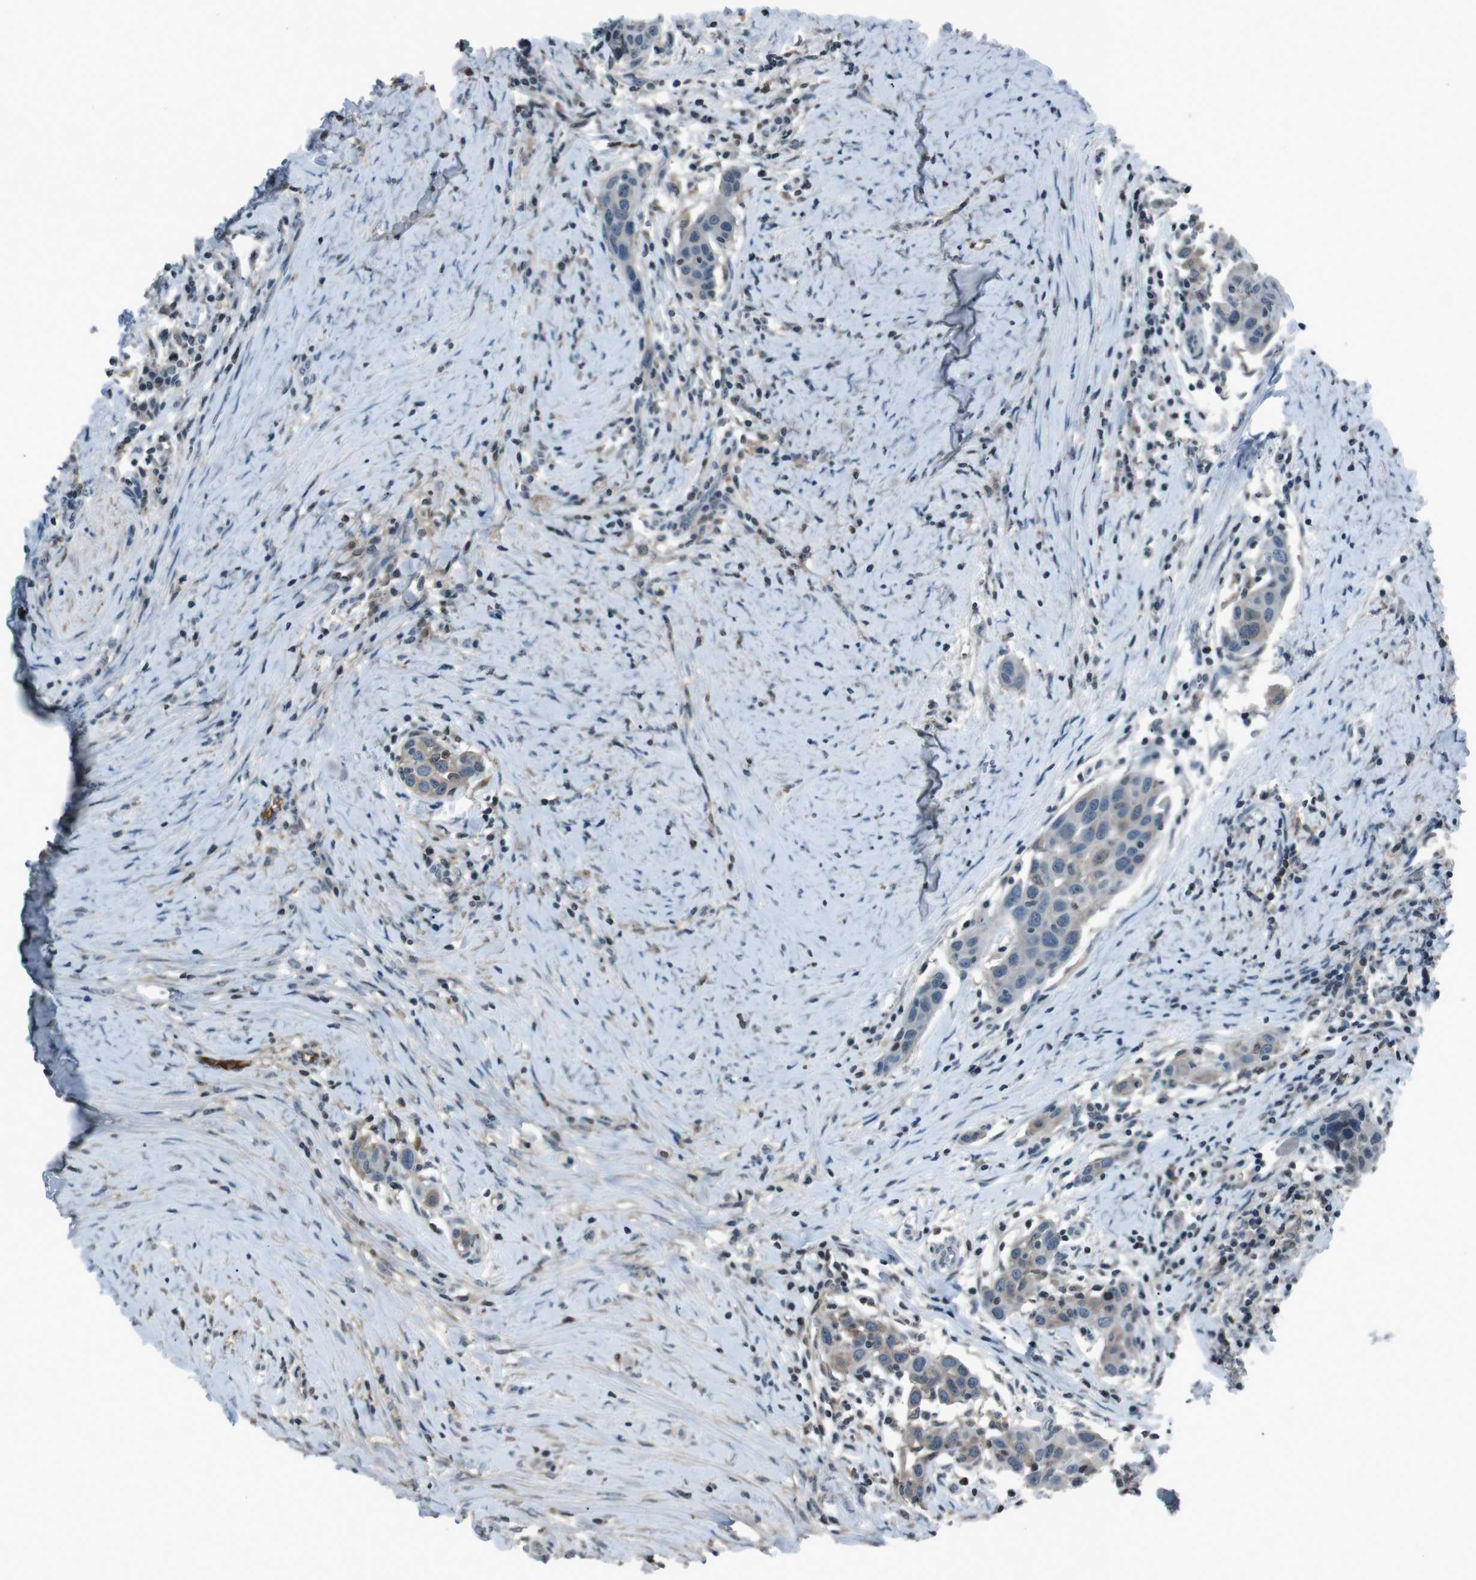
{"staining": {"intensity": "weak", "quantity": "<25%", "location": "cytoplasmic/membranous"}, "tissue": "head and neck cancer", "cell_type": "Tumor cells", "image_type": "cancer", "snomed": [{"axis": "morphology", "description": "Squamous cell carcinoma, NOS"}, {"axis": "topography", "description": "Oral tissue"}, {"axis": "topography", "description": "Head-Neck"}], "caption": "Immunohistochemical staining of human head and neck squamous cell carcinoma displays no significant expression in tumor cells.", "gene": "UGT1A6", "patient": {"sex": "female", "age": 50}}